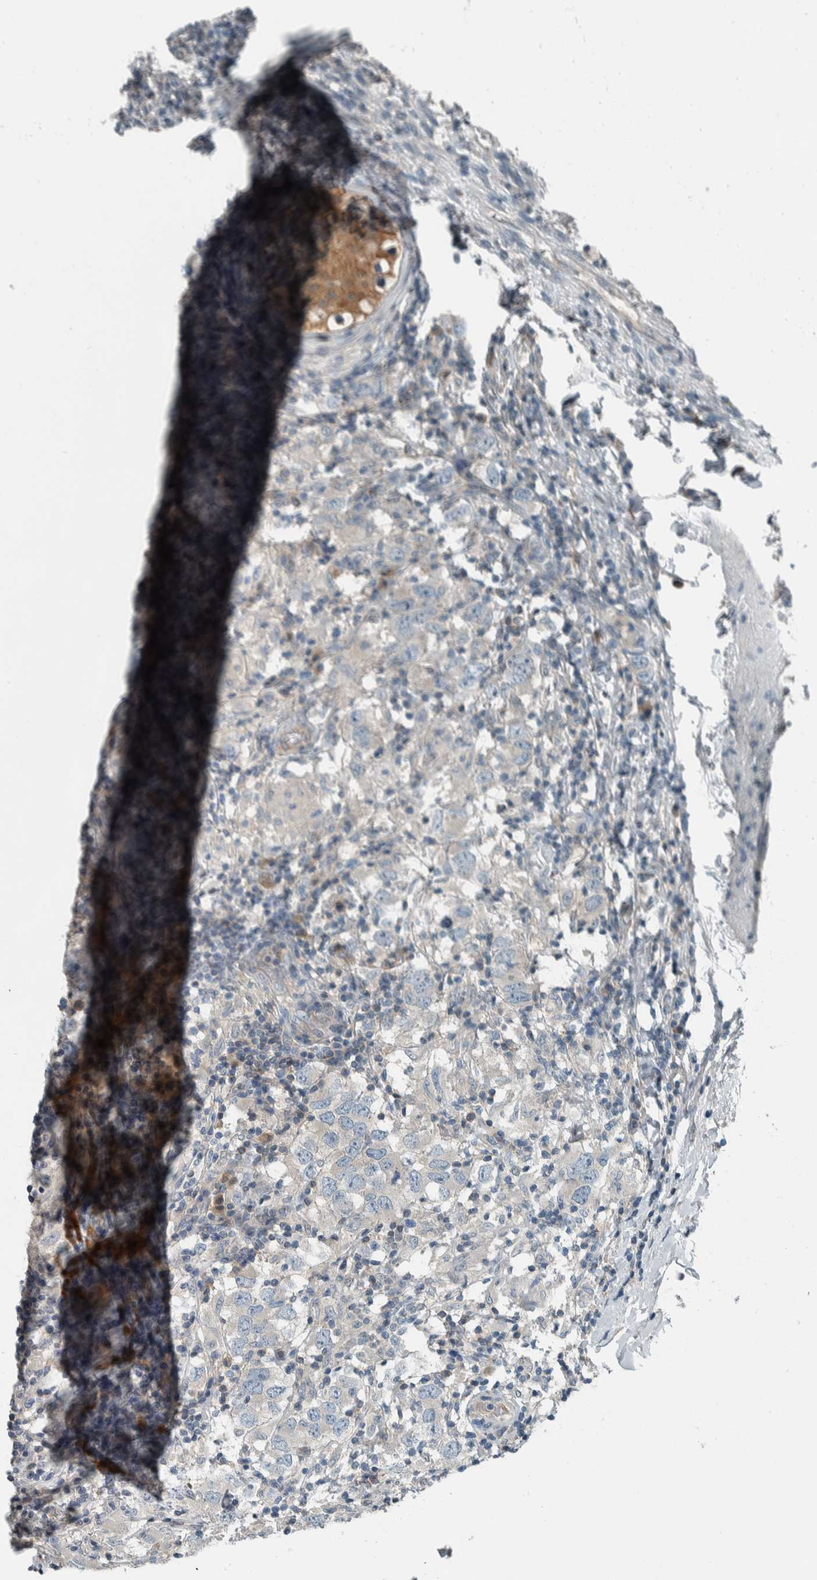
{"staining": {"intensity": "negative", "quantity": "none", "location": "none"}, "tissue": "testis cancer", "cell_type": "Tumor cells", "image_type": "cancer", "snomed": [{"axis": "morphology", "description": "Carcinoma, Embryonal, NOS"}, {"axis": "topography", "description": "Testis"}], "caption": "This is an immunohistochemistry (IHC) histopathology image of human testis cancer (embryonal carcinoma). There is no positivity in tumor cells.", "gene": "ALAD", "patient": {"sex": "male", "age": 21}}